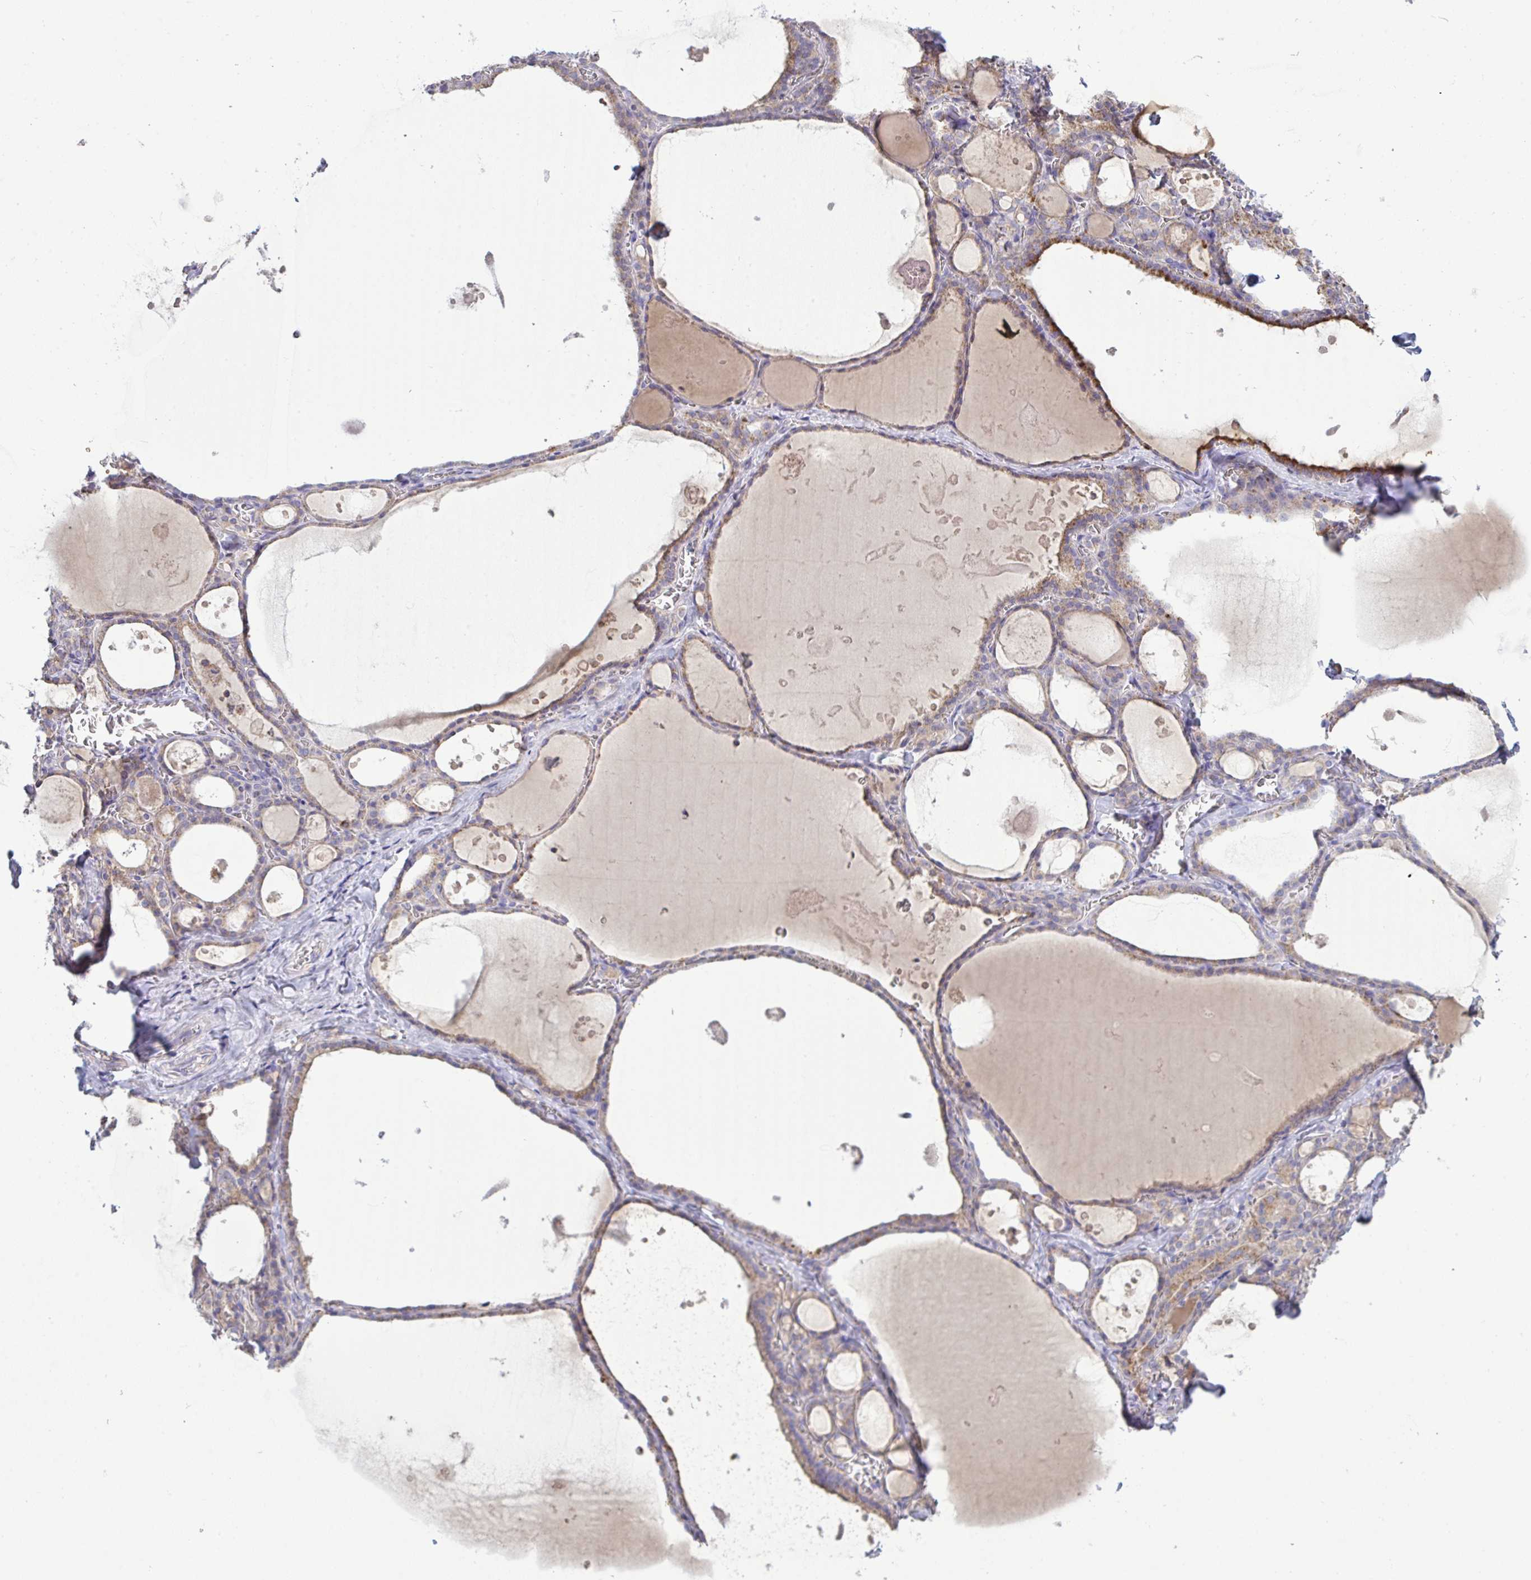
{"staining": {"intensity": "weak", "quantity": ">75%", "location": "cytoplasmic/membranous"}, "tissue": "thyroid gland", "cell_type": "Glandular cells", "image_type": "normal", "snomed": [{"axis": "morphology", "description": "Normal tissue, NOS"}, {"axis": "topography", "description": "Thyroid gland"}], "caption": "This photomicrograph demonstrates immunohistochemistry (IHC) staining of unremarkable human thyroid gland, with low weak cytoplasmic/membranous staining in approximately >75% of glandular cells.", "gene": "NDUFA7", "patient": {"sex": "male", "age": 56}}